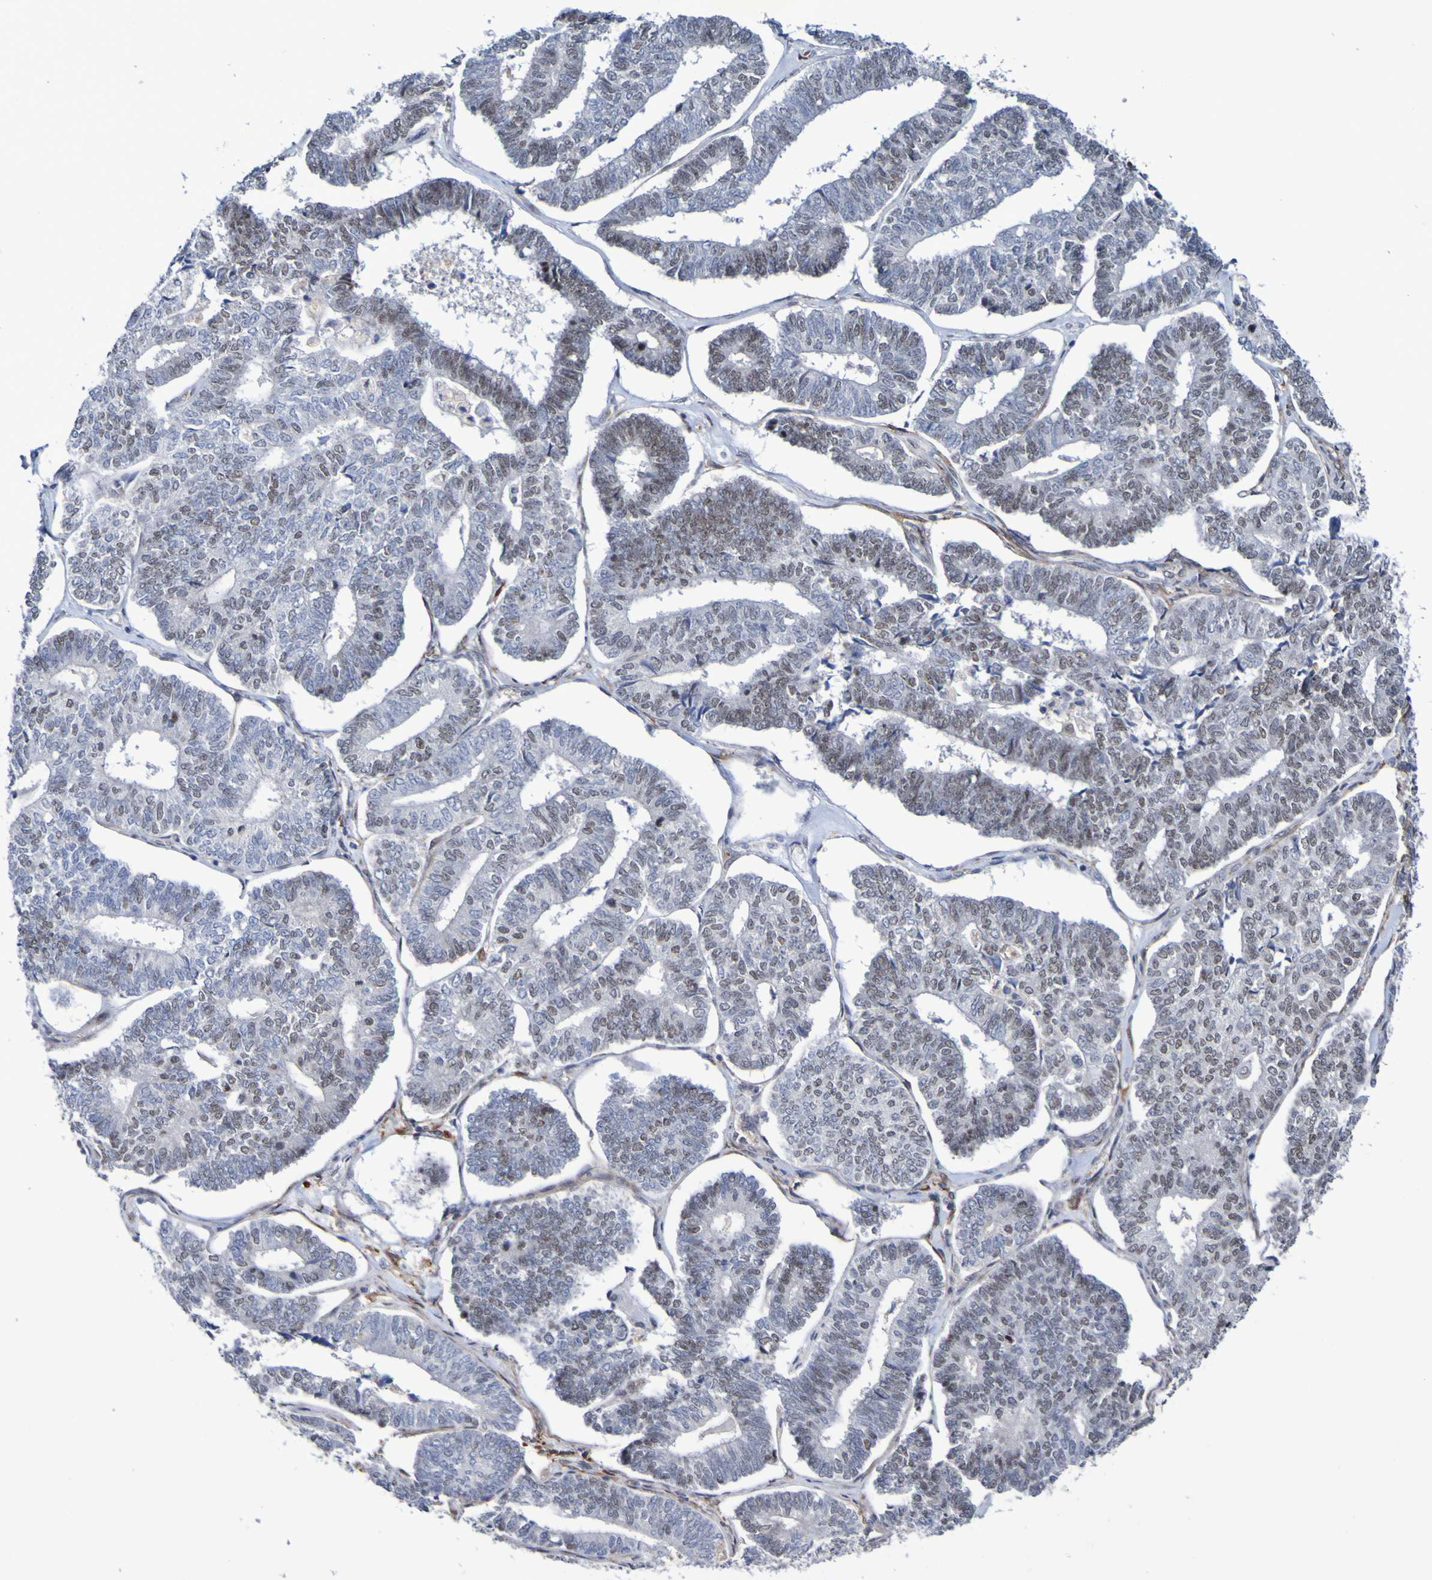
{"staining": {"intensity": "weak", "quantity": "25%-75%", "location": "nuclear"}, "tissue": "endometrial cancer", "cell_type": "Tumor cells", "image_type": "cancer", "snomed": [{"axis": "morphology", "description": "Adenocarcinoma, NOS"}, {"axis": "topography", "description": "Endometrium"}], "caption": "Weak nuclear positivity is seen in about 25%-75% of tumor cells in endometrial cancer (adenocarcinoma).", "gene": "PCGF1", "patient": {"sex": "female", "age": 70}}